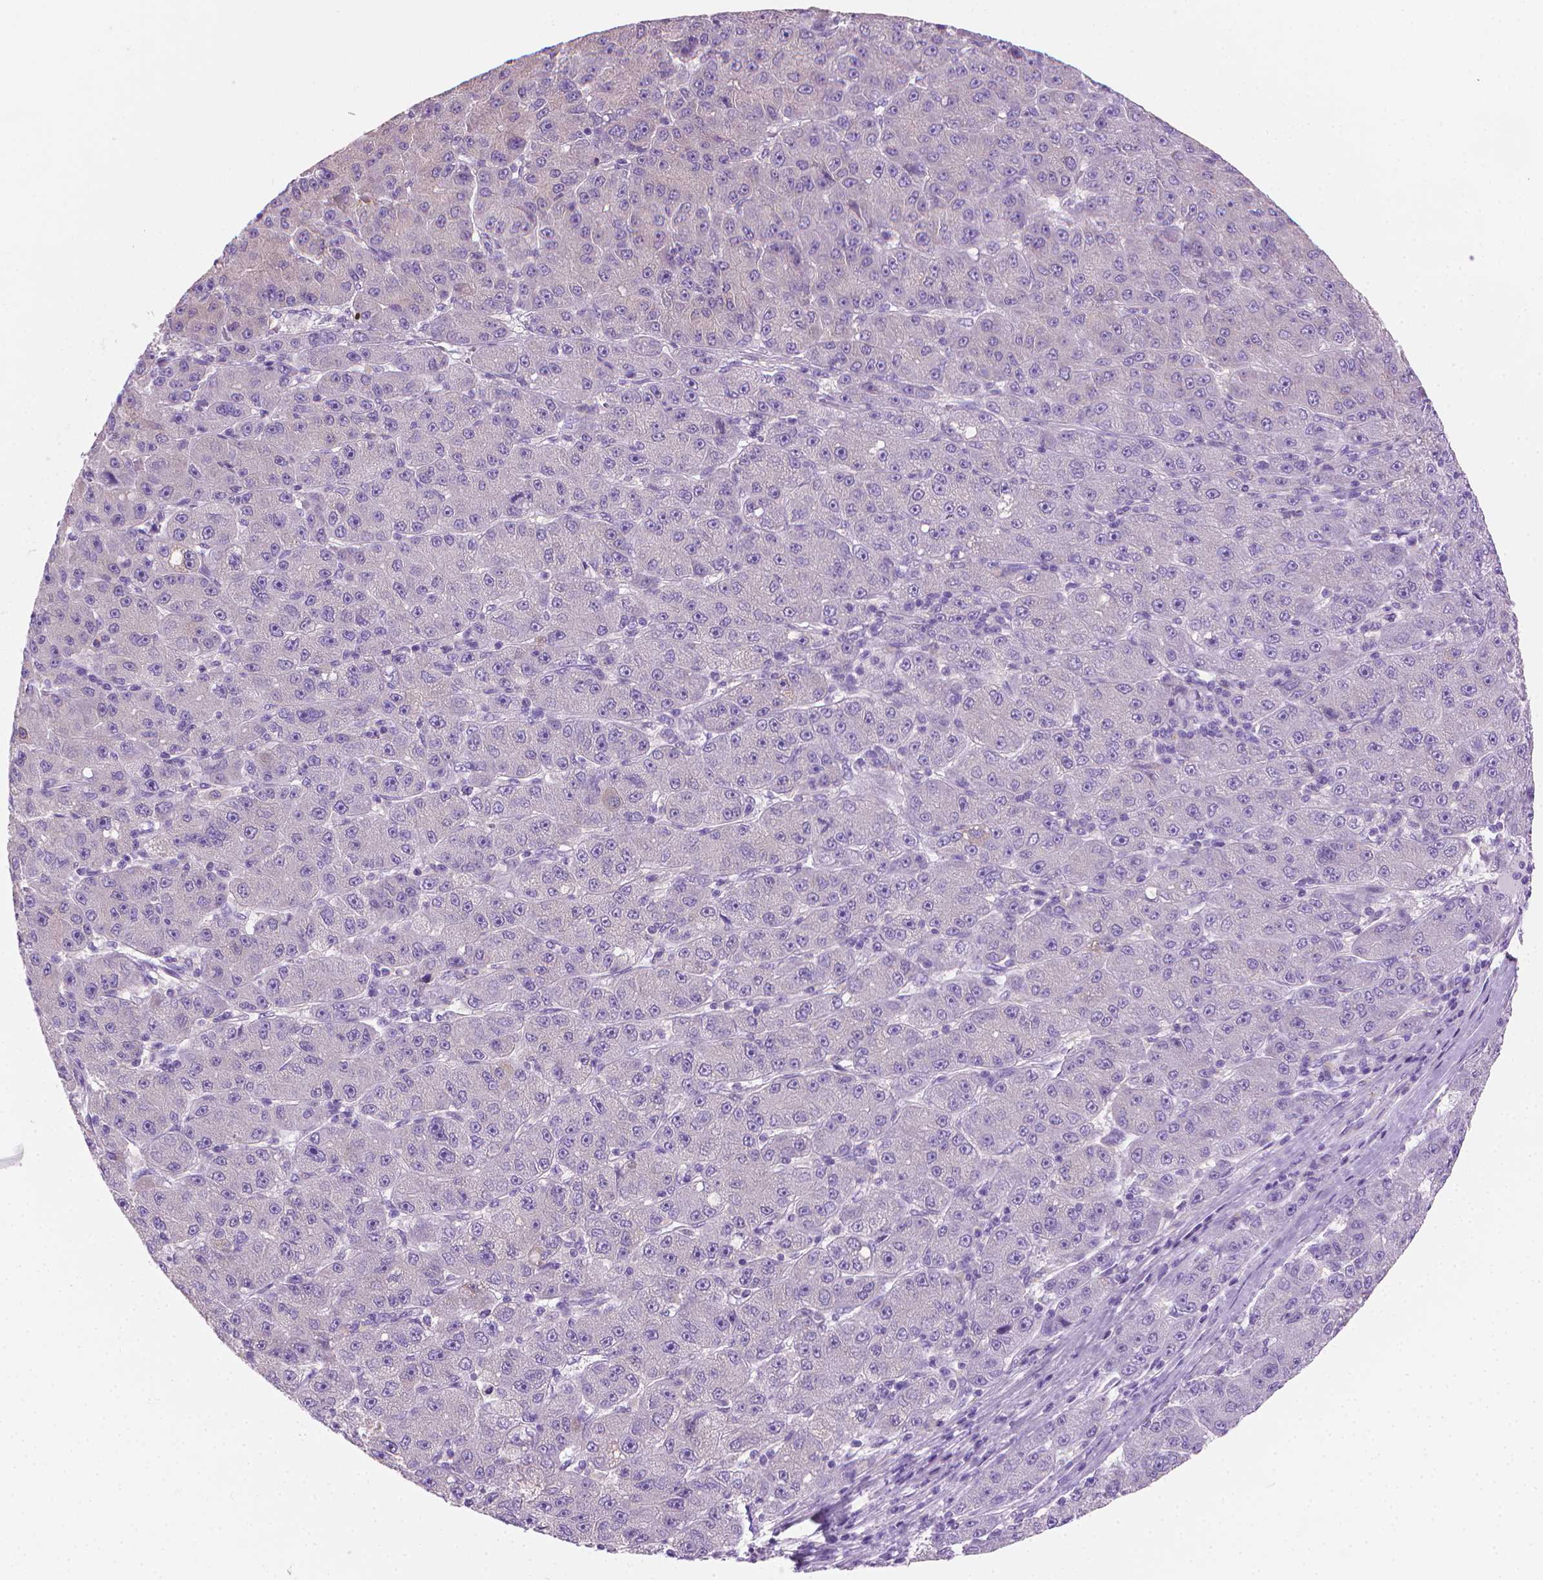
{"staining": {"intensity": "negative", "quantity": "none", "location": "none"}, "tissue": "liver cancer", "cell_type": "Tumor cells", "image_type": "cancer", "snomed": [{"axis": "morphology", "description": "Carcinoma, Hepatocellular, NOS"}, {"axis": "topography", "description": "Liver"}], "caption": "IHC histopathology image of human liver cancer stained for a protein (brown), which shows no expression in tumor cells.", "gene": "FASN", "patient": {"sex": "male", "age": 67}}